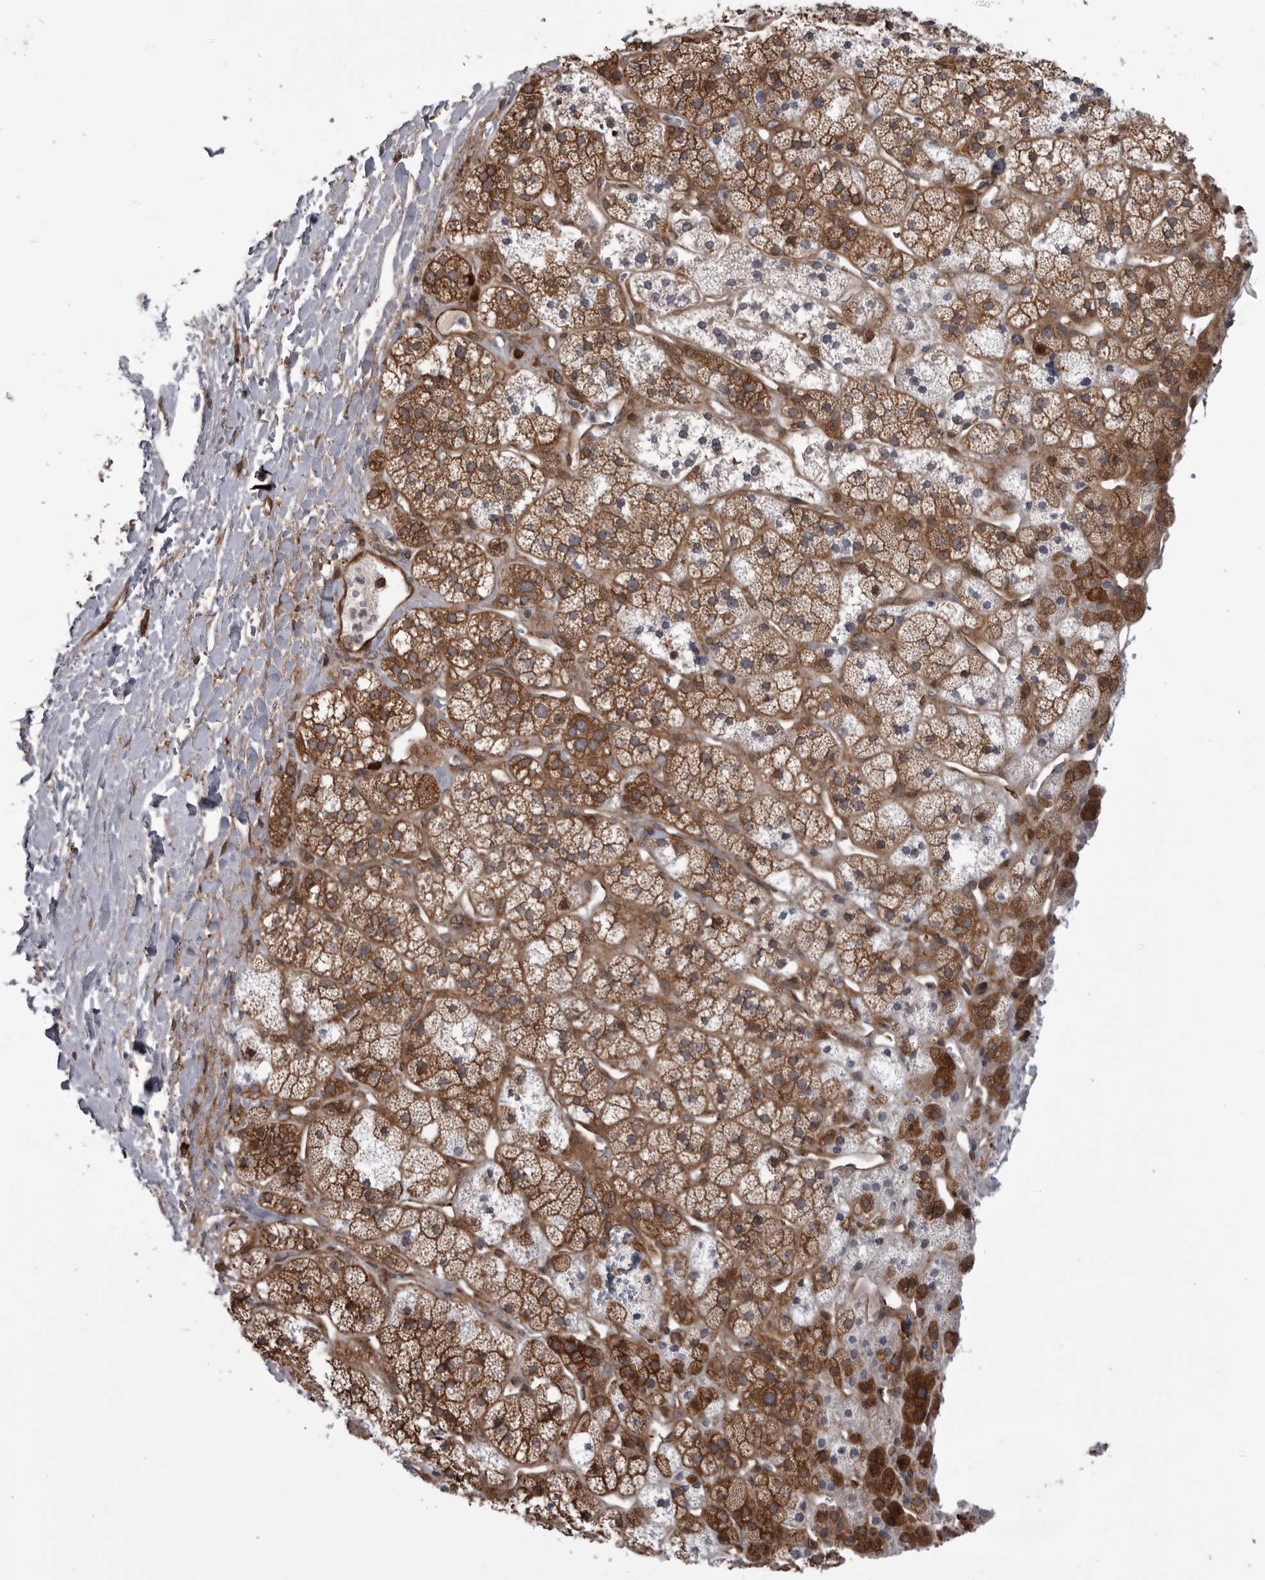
{"staining": {"intensity": "moderate", "quantity": ">75%", "location": "cytoplasmic/membranous"}, "tissue": "adrenal gland", "cell_type": "Glandular cells", "image_type": "normal", "snomed": [{"axis": "morphology", "description": "Normal tissue, NOS"}, {"axis": "topography", "description": "Adrenal gland"}], "caption": "Protein expression analysis of normal adrenal gland exhibits moderate cytoplasmic/membranous staining in approximately >75% of glandular cells.", "gene": "RAB3GAP2", "patient": {"sex": "male", "age": 56}}